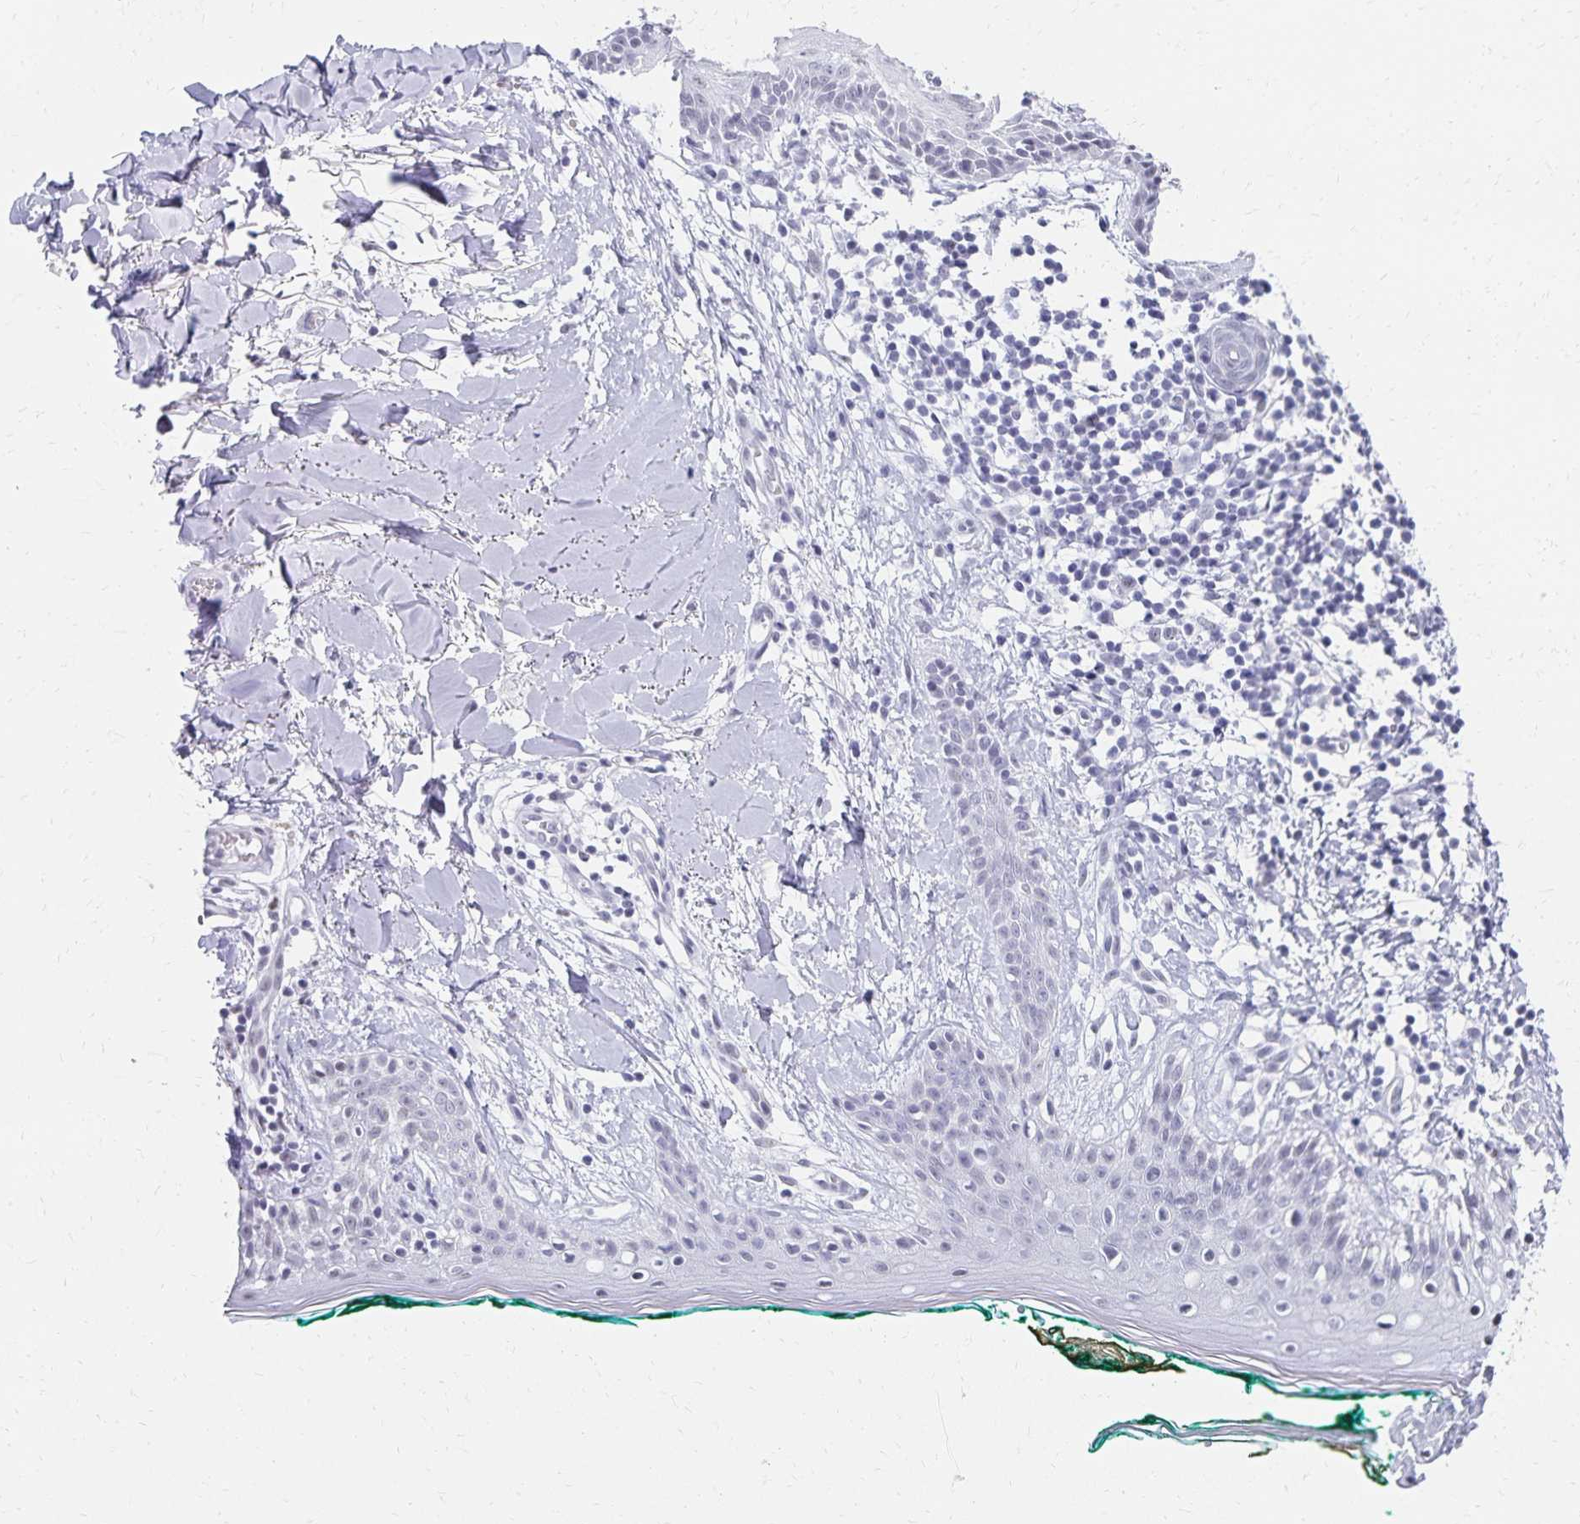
{"staining": {"intensity": "negative", "quantity": "none", "location": "none"}, "tissue": "skin", "cell_type": "Fibroblasts", "image_type": "normal", "snomed": [{"axis": "morphology", "description": "Normal tissue, NOS"}, {"axis": "topography", "description": "Skin"}], "caption": "This image is of benign skin stained with immunohistochemistry (IHC) to label a protein in brown with the nuclei are counter-stained blue. There is no positivity in fibroblasts.", "gene": "C20orf85", "patient": {"sex": "female", "age": 34}}